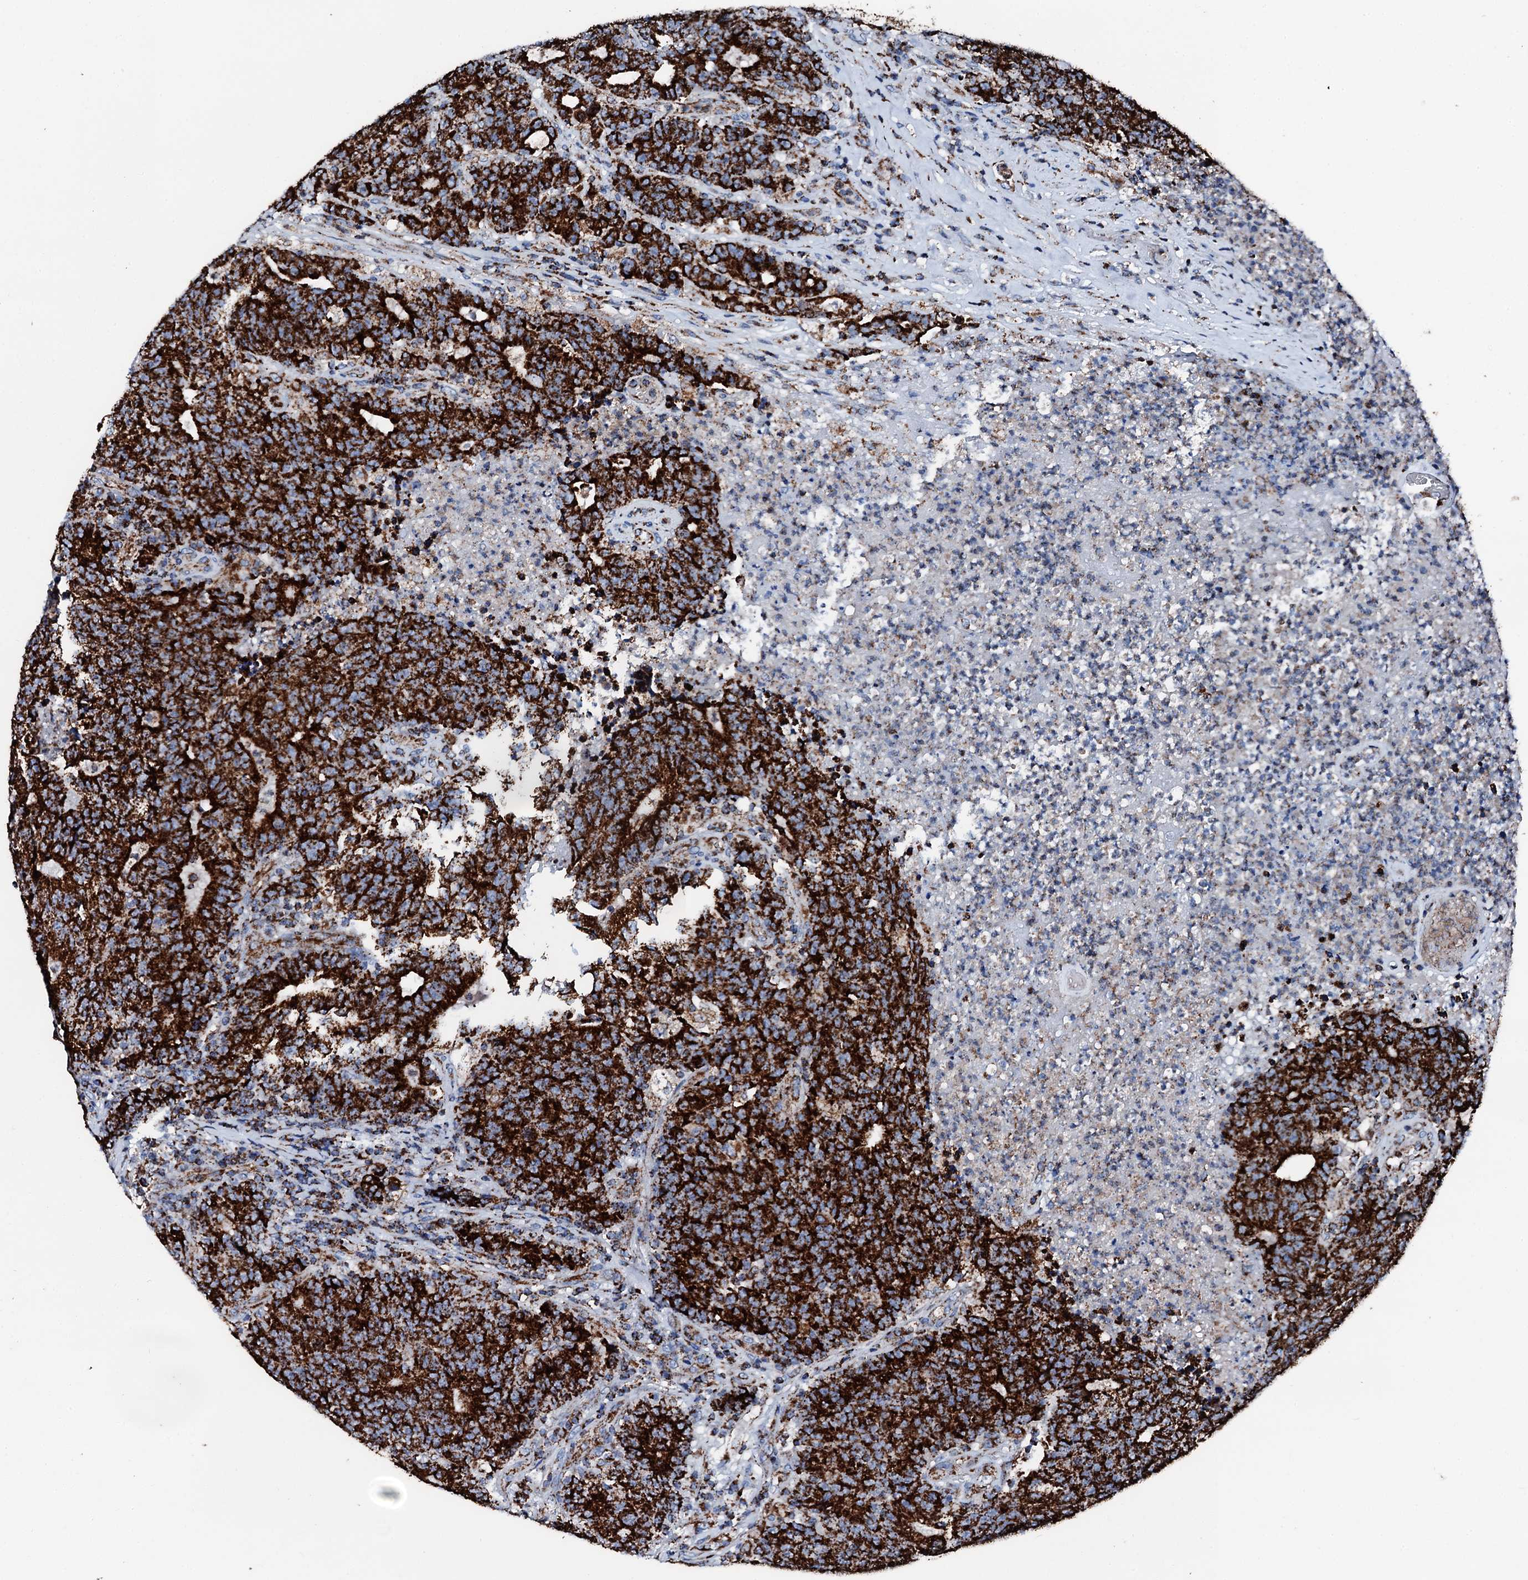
{"staining": {"intensity": "strong", "quantity": ">75%", "location": "cytoplasmic/membranous"}, "tissue": "colorectal cancer", "cell_type": "Tumor cells", "image_type": "cancer", "snomed": [{"axis": "morphology", "description": "Adenocarcinoma, NOS"}, {"axis": "topography", "description": "Colon"}], "caption": "Immunohistochemical staining of colorectal cancer (adenocarcinoma) reveals high levels of strong cytoplasmic/membranous protein expression in approximately >75% of tumor cells. Immunohistochemistry (ihc) stains the protein of interest in brown and the nuclei are stained blue.", "gene": "HADH", "patient": {"sex": "female", "age": 75}}